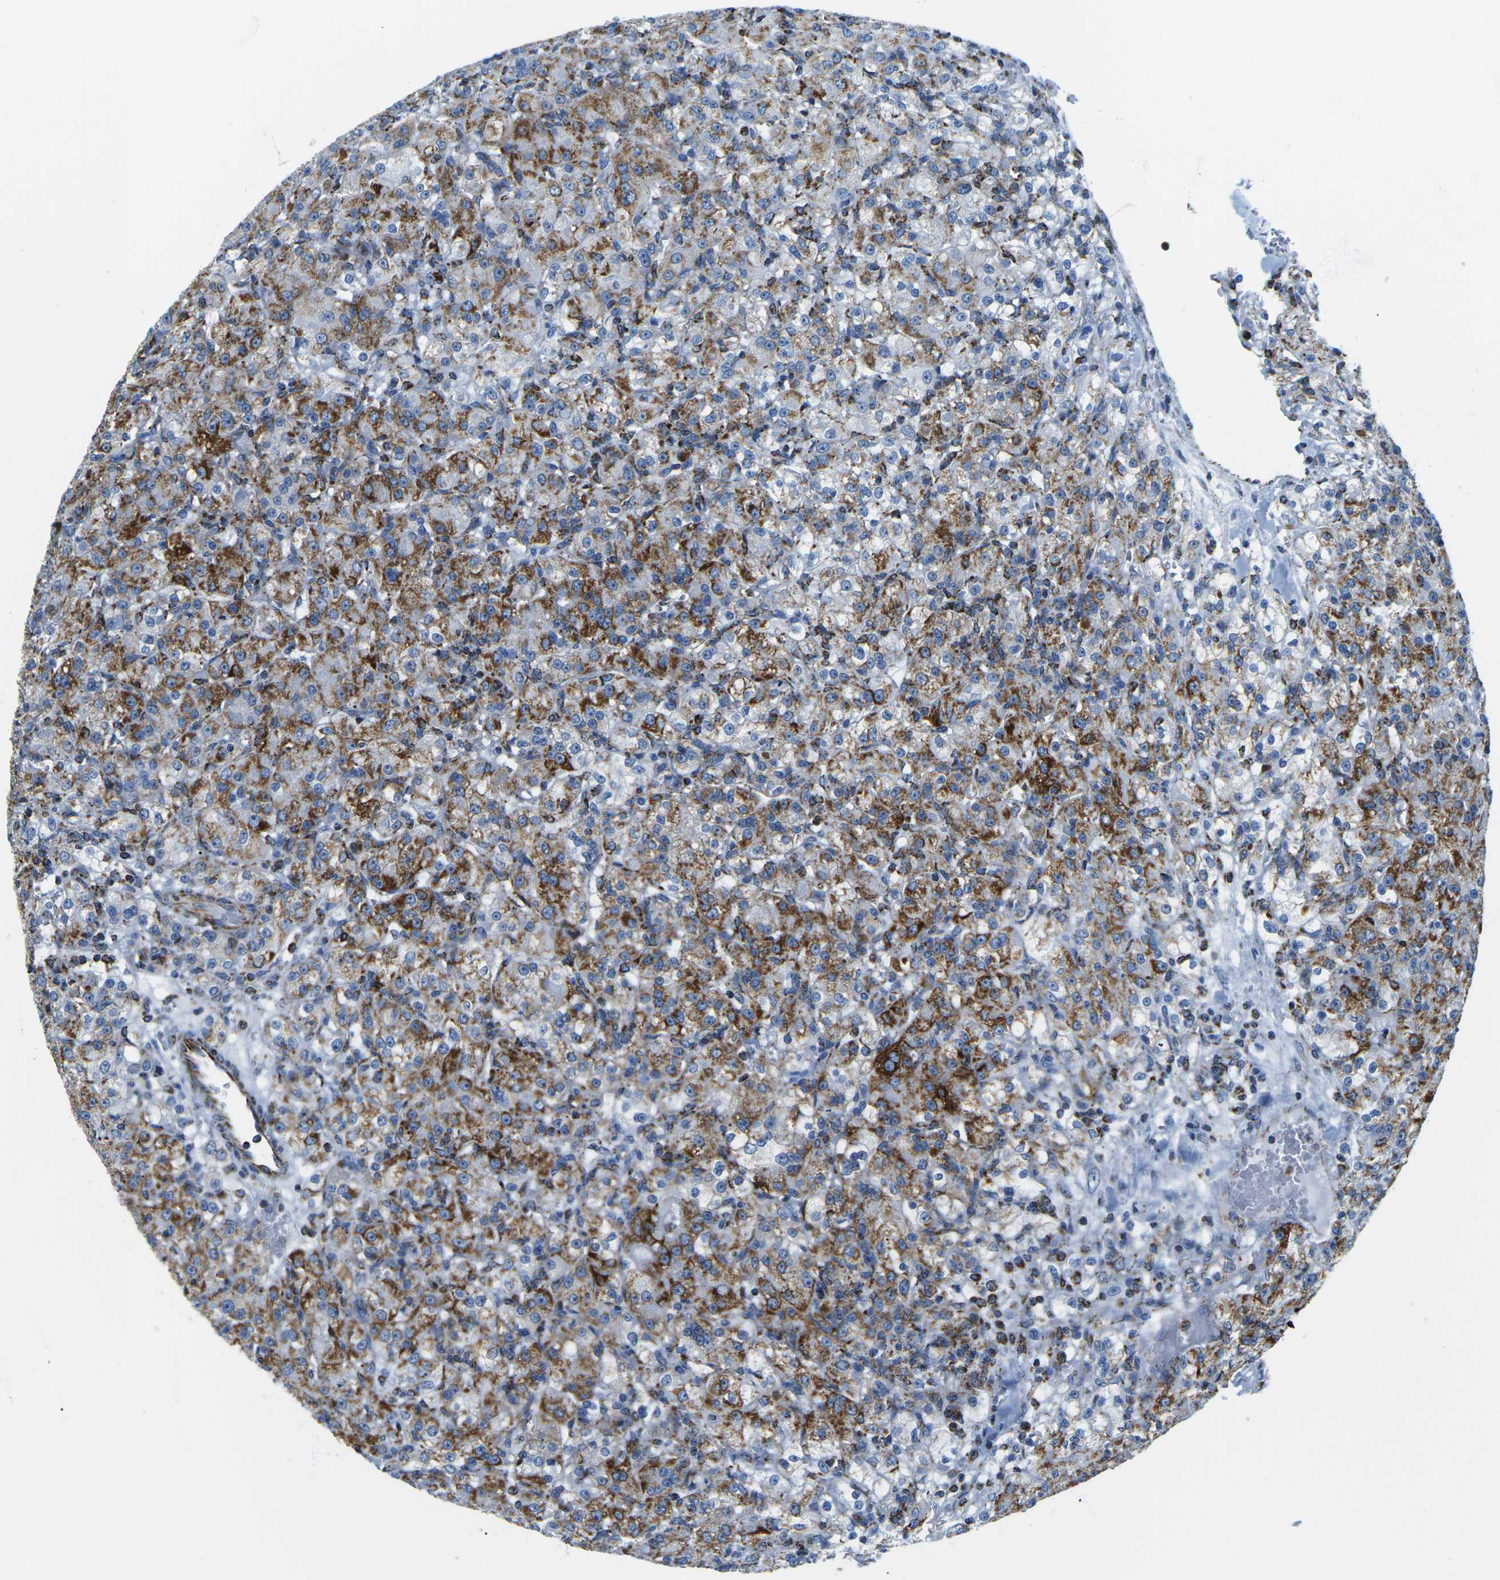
{"staining": {"intensity": "strong", "quantity": "25%-75%", "location": "cytoplasmic/membranous"}, "tissue": "renal cancer", "cell_type": "Tumor cells", "image_type": "cancer", "snomed": [{"axis": "morphology", "description": "Normal tissue, NOS"}, {"axis": "morphology", "description": "Adenocarcinoma, NOS"}, {"axis": "topography", "description": "Kidney"}], "caption": "About 25%-75% of tumor cells in renal cancer demonstrate strong cytoplasmic/membranous protein expression as visualized by brown immunohistochemical staining.", "gene": "COX6C", "patient": {"sex": "male", "age": 61}}